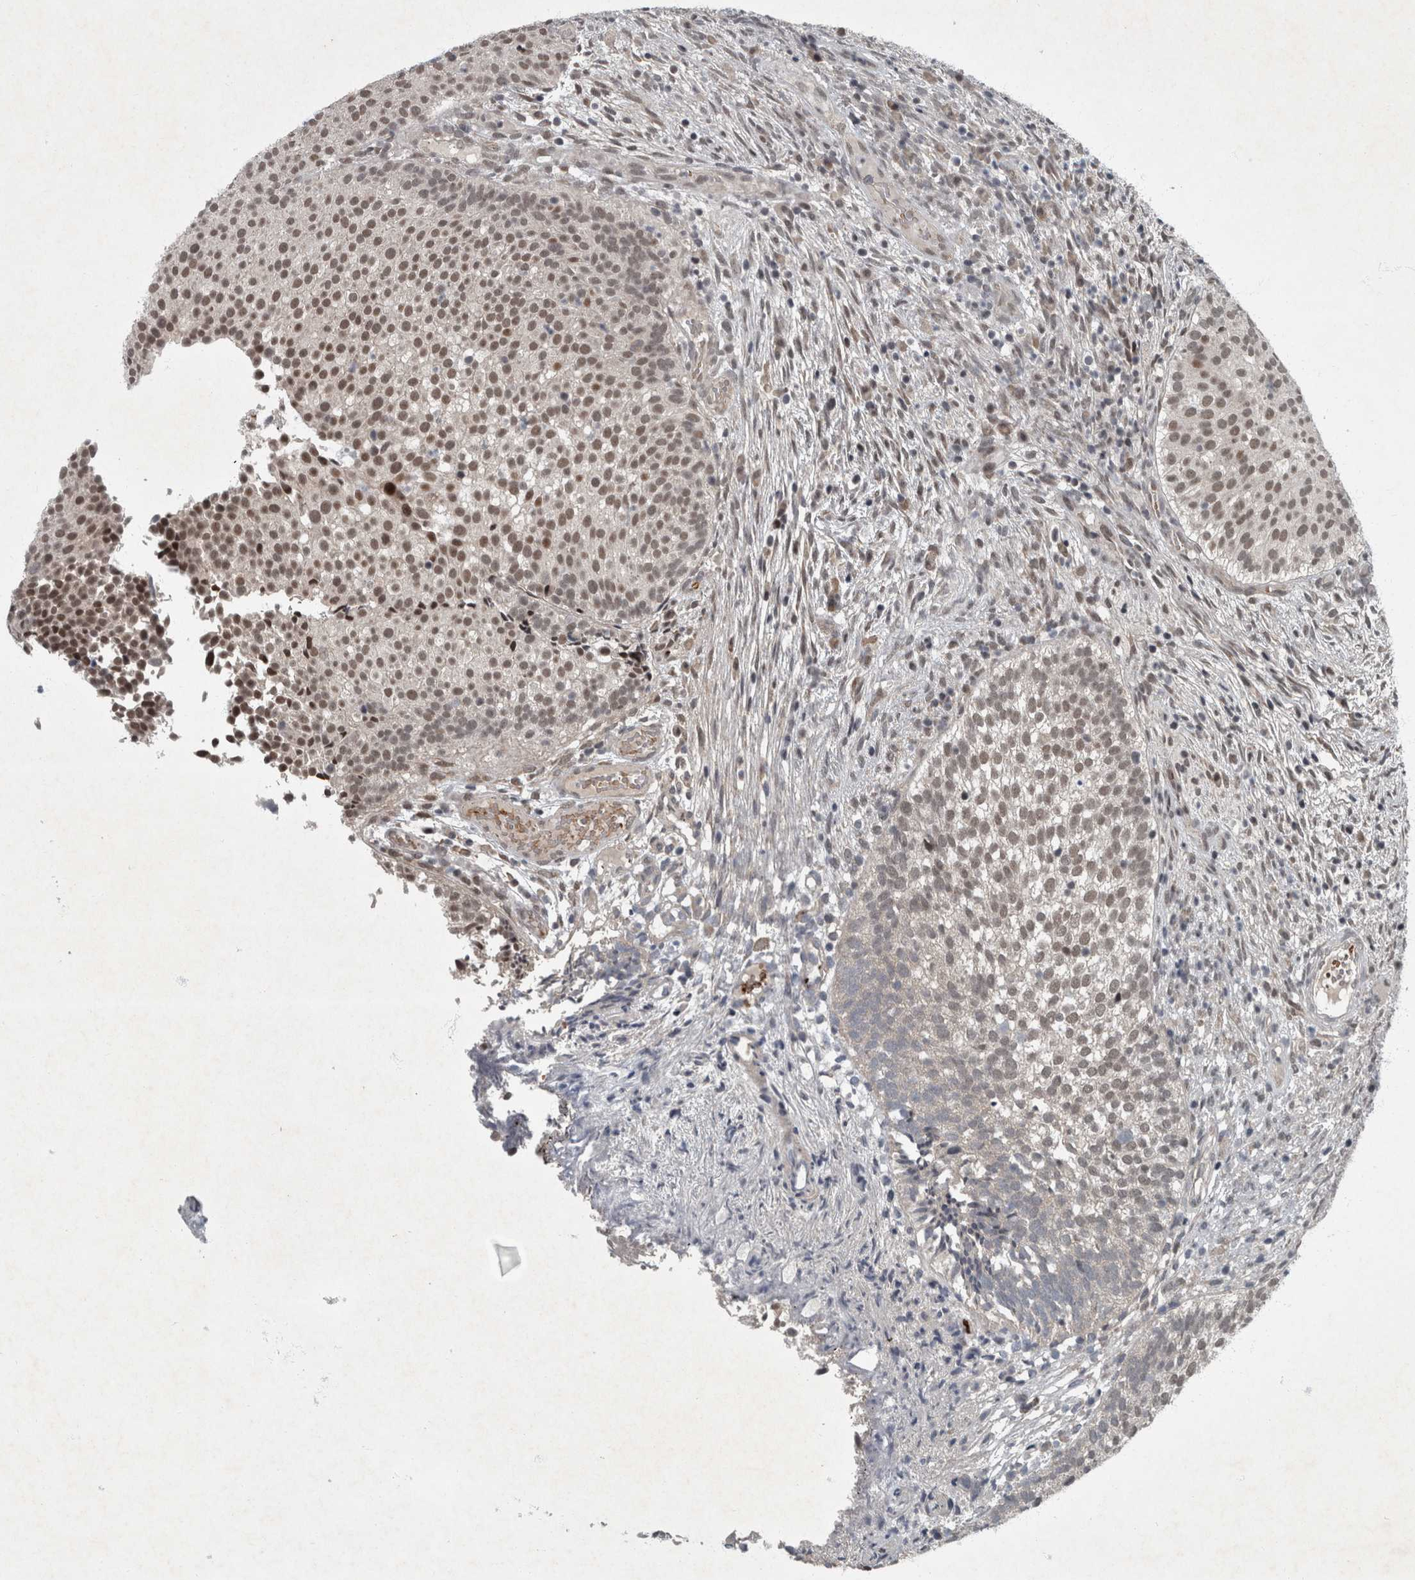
{"staining": {"intensity": "moderate", "quantity": ">75%", "location": "nuclear"}, "tissue": "urothelial cancer", "cell_type": "Tumor cells", "image_type": "cancer", "snomed": [{"axis": "morphology", "description": "Urothelial carcinoma, Low grade"}, {"axis": "topography", "description": "Urinary bladder"}], "caption": "Immunohistochemistry (IHC) (DAB (3,3'-diaminobenzidine)) staining of urothelial cancer displays moderate nuclear protein staining in approximately >75% of tumor cells.", "gene": "WDR33", "patient": {"sex": "male", "age": 86}}